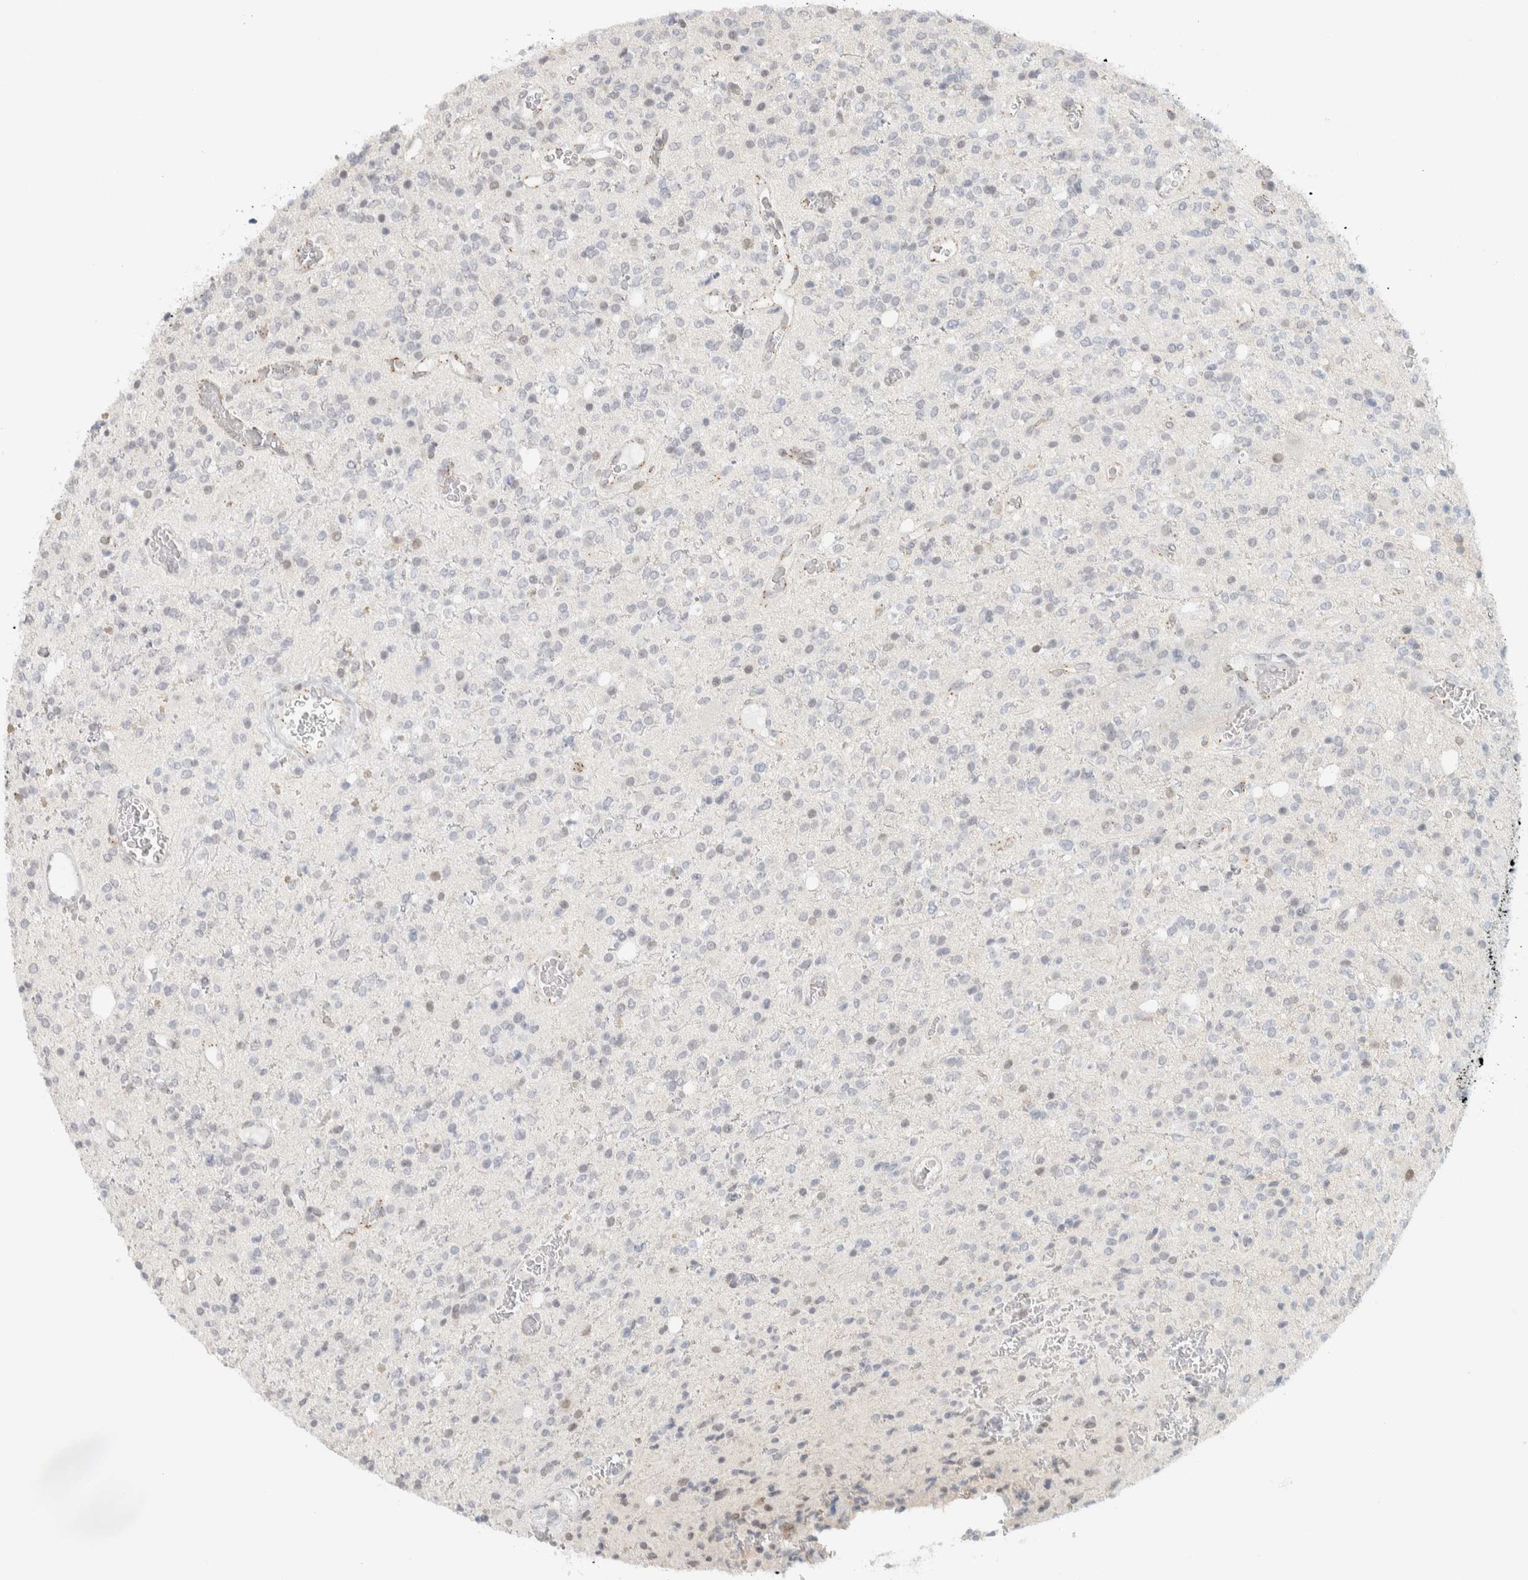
{"staining": {"intensity": "weak", "quantity": "<25%", "location": "cytoplasmic/membranous"}, "tissue": "glioma", "cell_type": "Tumor cells", "image_type": "cancer", "snomed": [{"axis": "morphology", "description": "Glioma, malignant, High grade"}, {"axis": "topography", "description": "Brain"}], "caption": "DAB immunohistochemical staining of malignant glioma (high-grade) demonstrates no significant positivity in tumor cells.", "gene": "CDH17", "patient": {"sex": "male", "age": 34}}